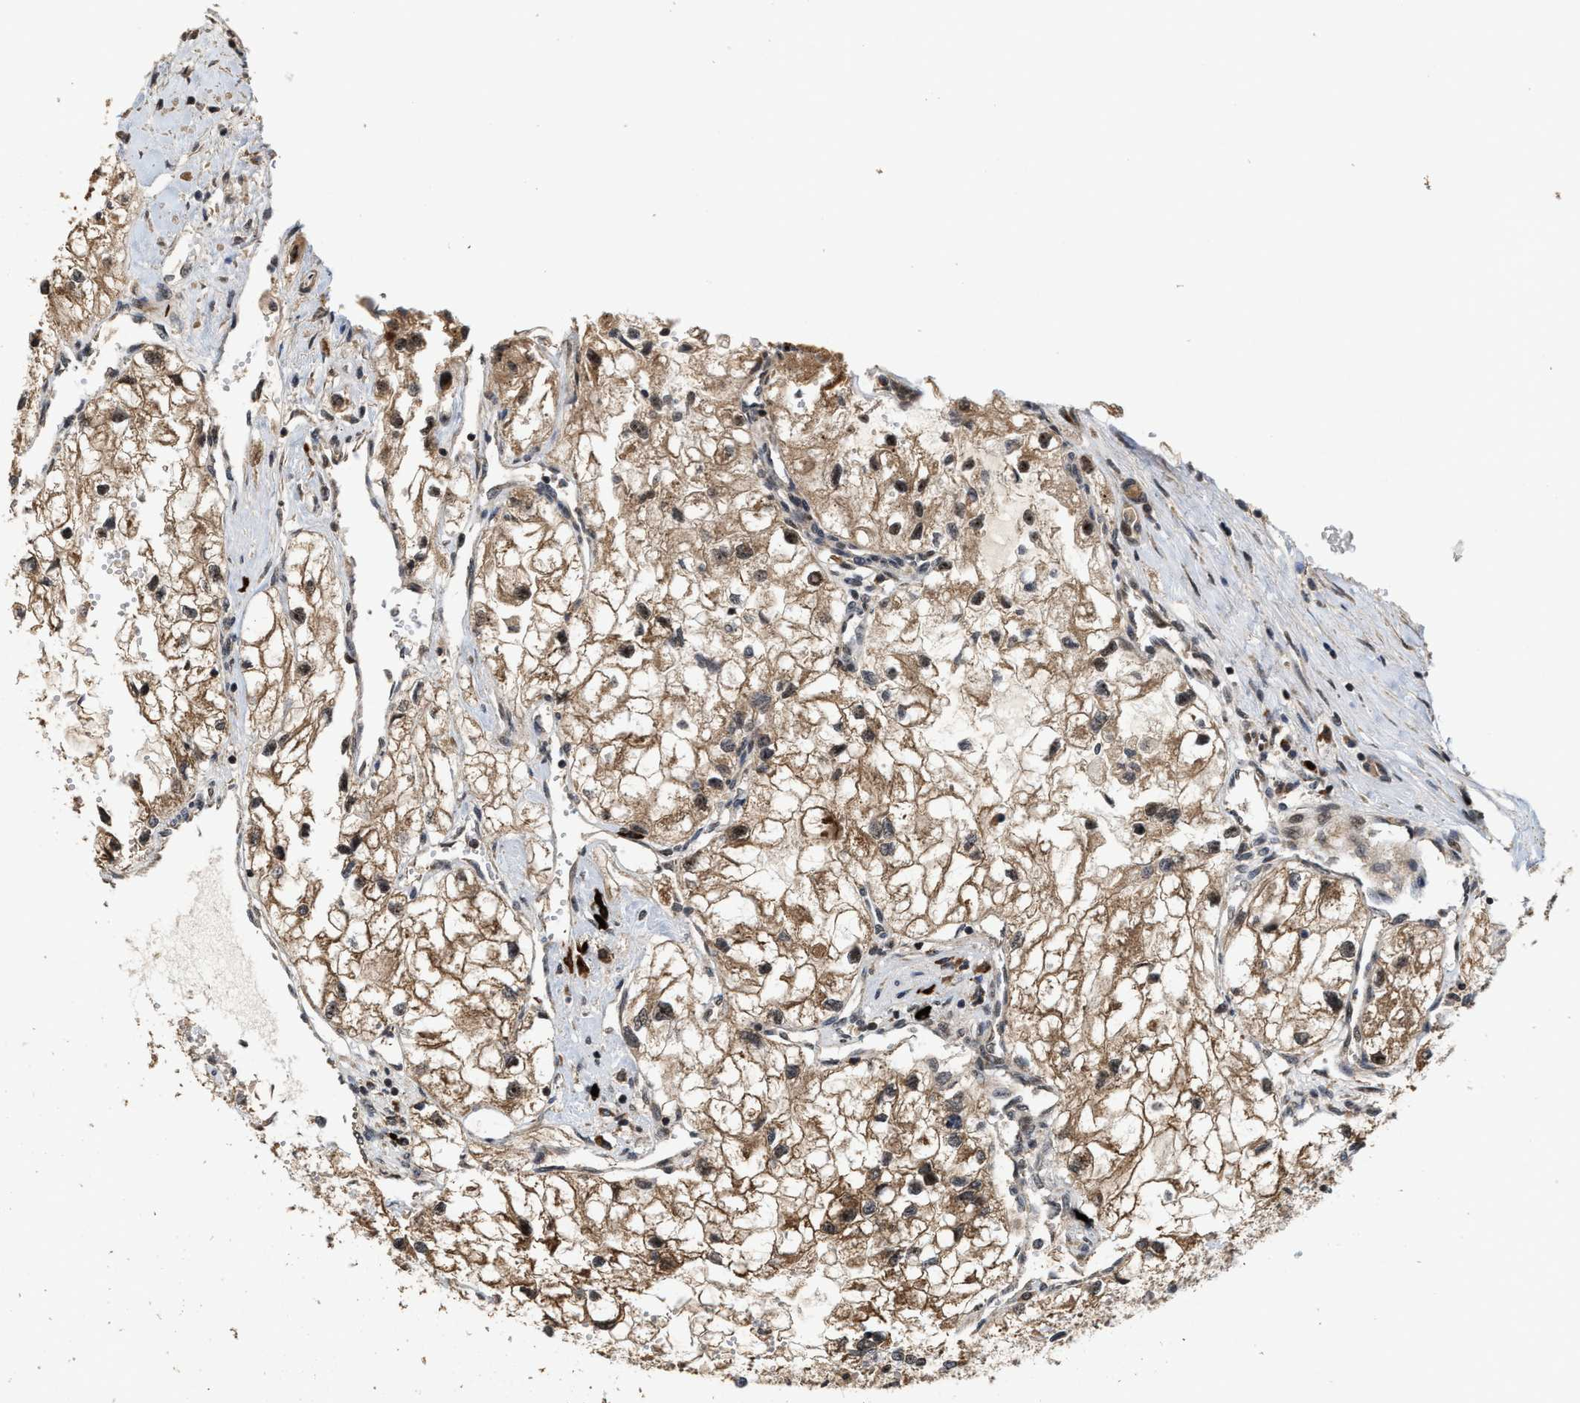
{"staining": {"intensity": "moderate", "quantity": ">75%", "location": "cytoplasmic/membranous,nuclear"}, "tissue": "renal cancer", "cell_type": "Tumor cells", "image_type": "cancer", "snomed": [{"axis": "morphology", "description": "Adenocarcinoma, NOS"}, {"axis": "topography", "description": "Kidney"}], "caption": "Immunohistochemistry (IHC) (DAB) staining of human renal adenocarcinoma displays moderate cytoplasmic/membranous and nuclear protein expression in about >75% of tumor cells. (Stains: DAB in brown, nuclei in blue, Microscopy: brightfield microscopy at high magnification).", "gene": "ELP2", "patient": {"sex": "female", "age": 70}}